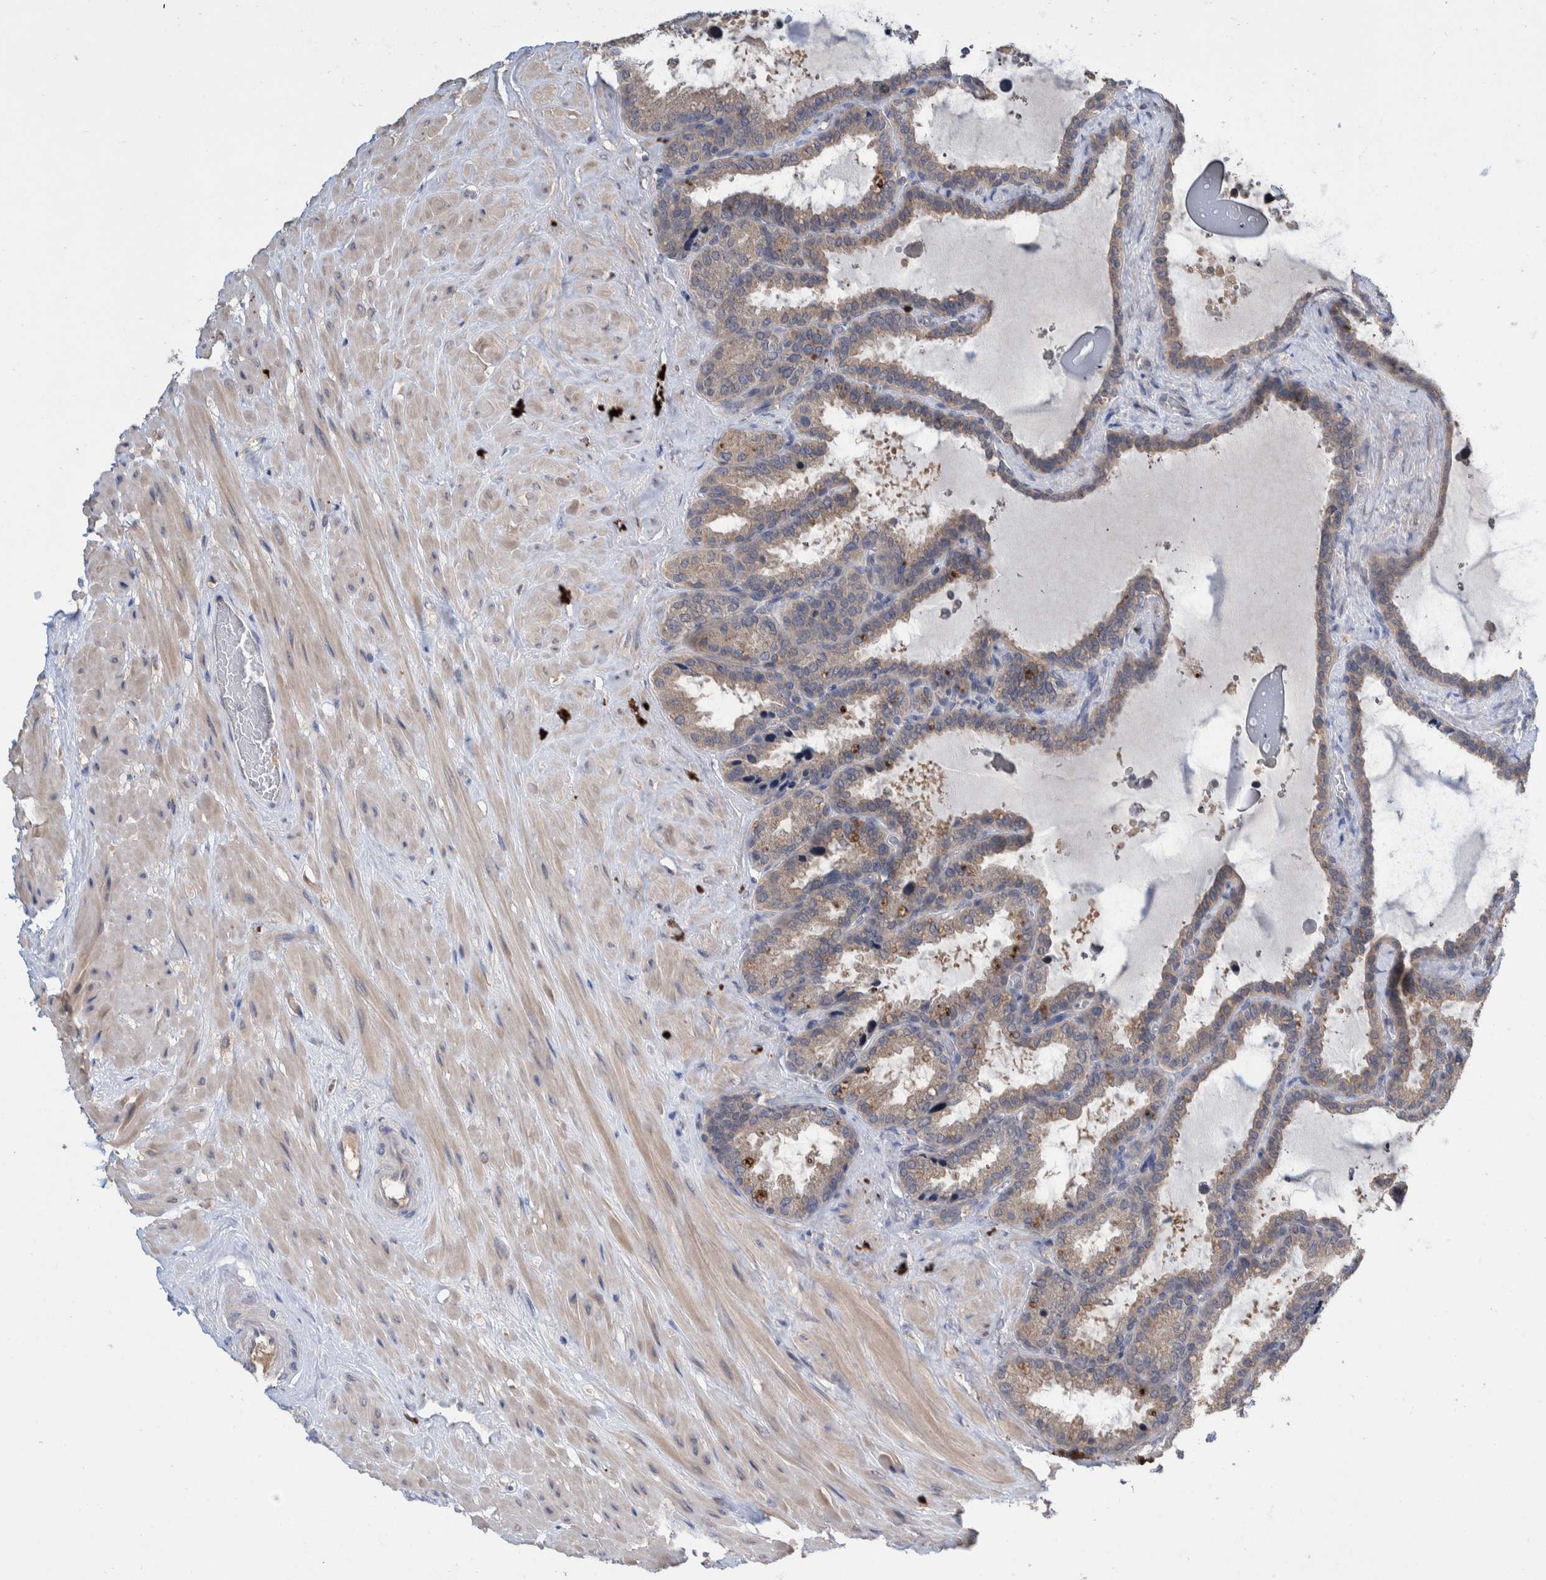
{"staining": {"intensity": "weak", "quantity": "25%-75%", "location": "cytoplasmic/membranous"}, "tissue": "seminal vesicle", "cell_type": "Glandular cells", "image_type": "normal", "snomed": [{"axis": "morphology", "description": "Normal tissue, NOS"}, {"axis": "topography", "description": "Seminal veicle"}], "caption": "The photomicrograph shows staining of normal seminal vesicle, revealing weak cytoplasmic/membranous protein staining (brown color) within glandular cells. (DAB IHC, brown staining for protein, blue staining for nuclei).", "gene": "PLPBP", "patient": {"sex": "male", "age": 46}}